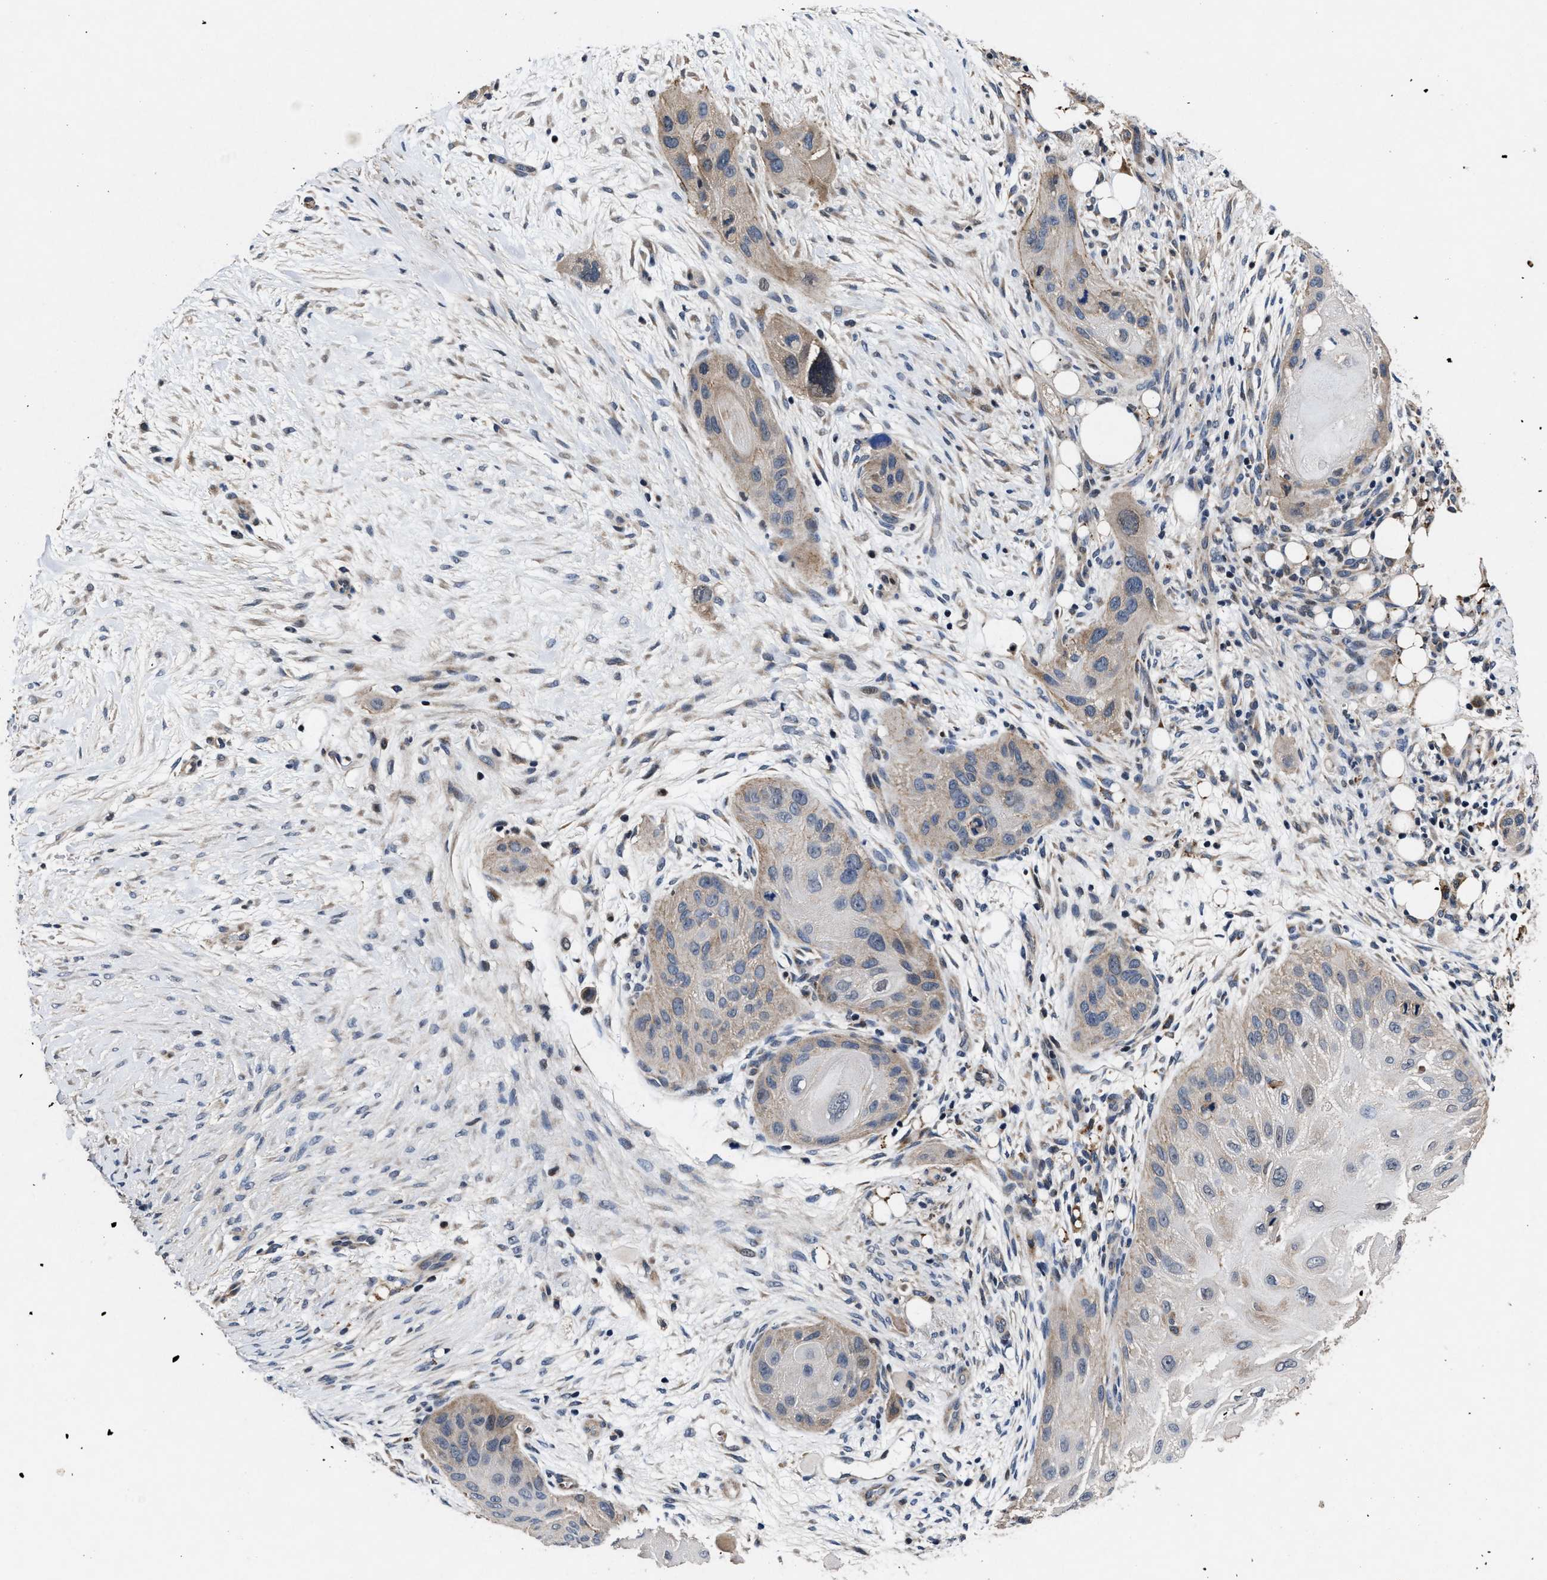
{"staining": {"intensity": "weak", "quantity": "<25%", "location": "cytoplasmic/membranous"}, "tissue": "skin cancer", "cell_type": "Tumor cells", "image_type": "cancer", "snomed": [{"axis": "morphology", "description": "Squamous cell carcinoma, NOS"}, {"axis": "topography", "description": "Skin"}], "caption": "This is a photomicrograph of IHC staining of squamous cell carcinoma (skin), which shows no positivity in tumor cells. (Stains: DAB IHC with hematoxylin counter stain, Microscopy: brightfield microscopy at high magnification).", "gene": "TMEM53", "patient": {"sex": "female", "age": 77}}